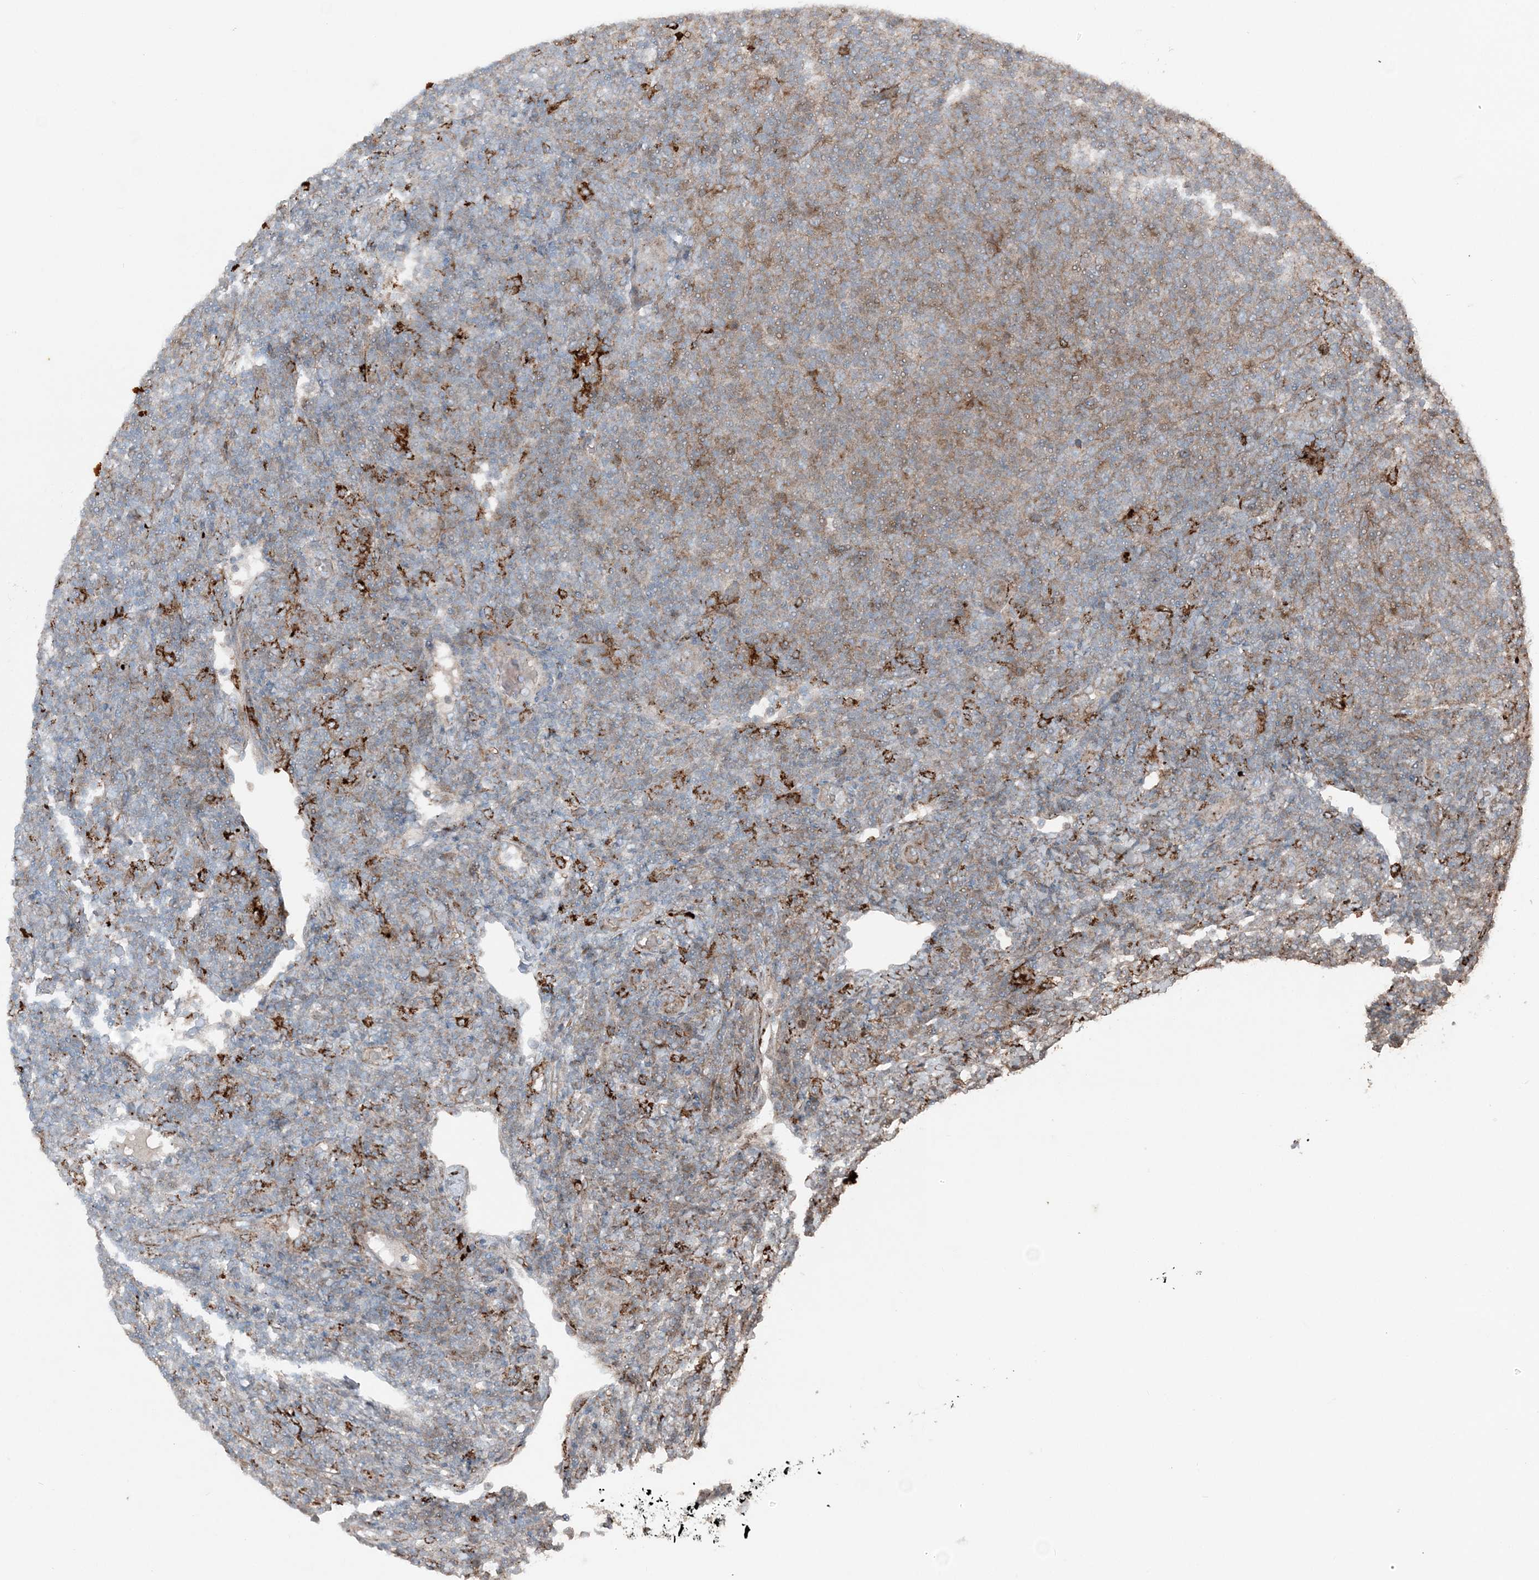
{"staining": {"intensity": "weak", "quantity": "25%-75%", "location": "cytoplasmic/membranous"}, "tissue": "lymphoma", "cell_type": "Tumor cells", "image_type": "cancer", "snomed": [{"axis": "morphology", "description": "Malignant lymphoma, non-Hodgkin's type, Low grade"}, {"axis": "topography", "description": "Lymph node"}], "caption": "High-magnification brightfield microscopy of malignant lymphoma, non-Hodgkin's type (low-grade) stained with DAB (3,3'-diaminobenzidine) (brown) and counterstained with hematoxylin (blue). tumor cells exhibit weak cytoplasmic/membranous positivity is appreciated in approximately25%-75% of cells. (DAB (3,3'-diaminobenzidine) IHC, brown staining for protein, blue staining for nuclei).", "gene": "KY", "patient": {"sex": "male", "age": 66}}